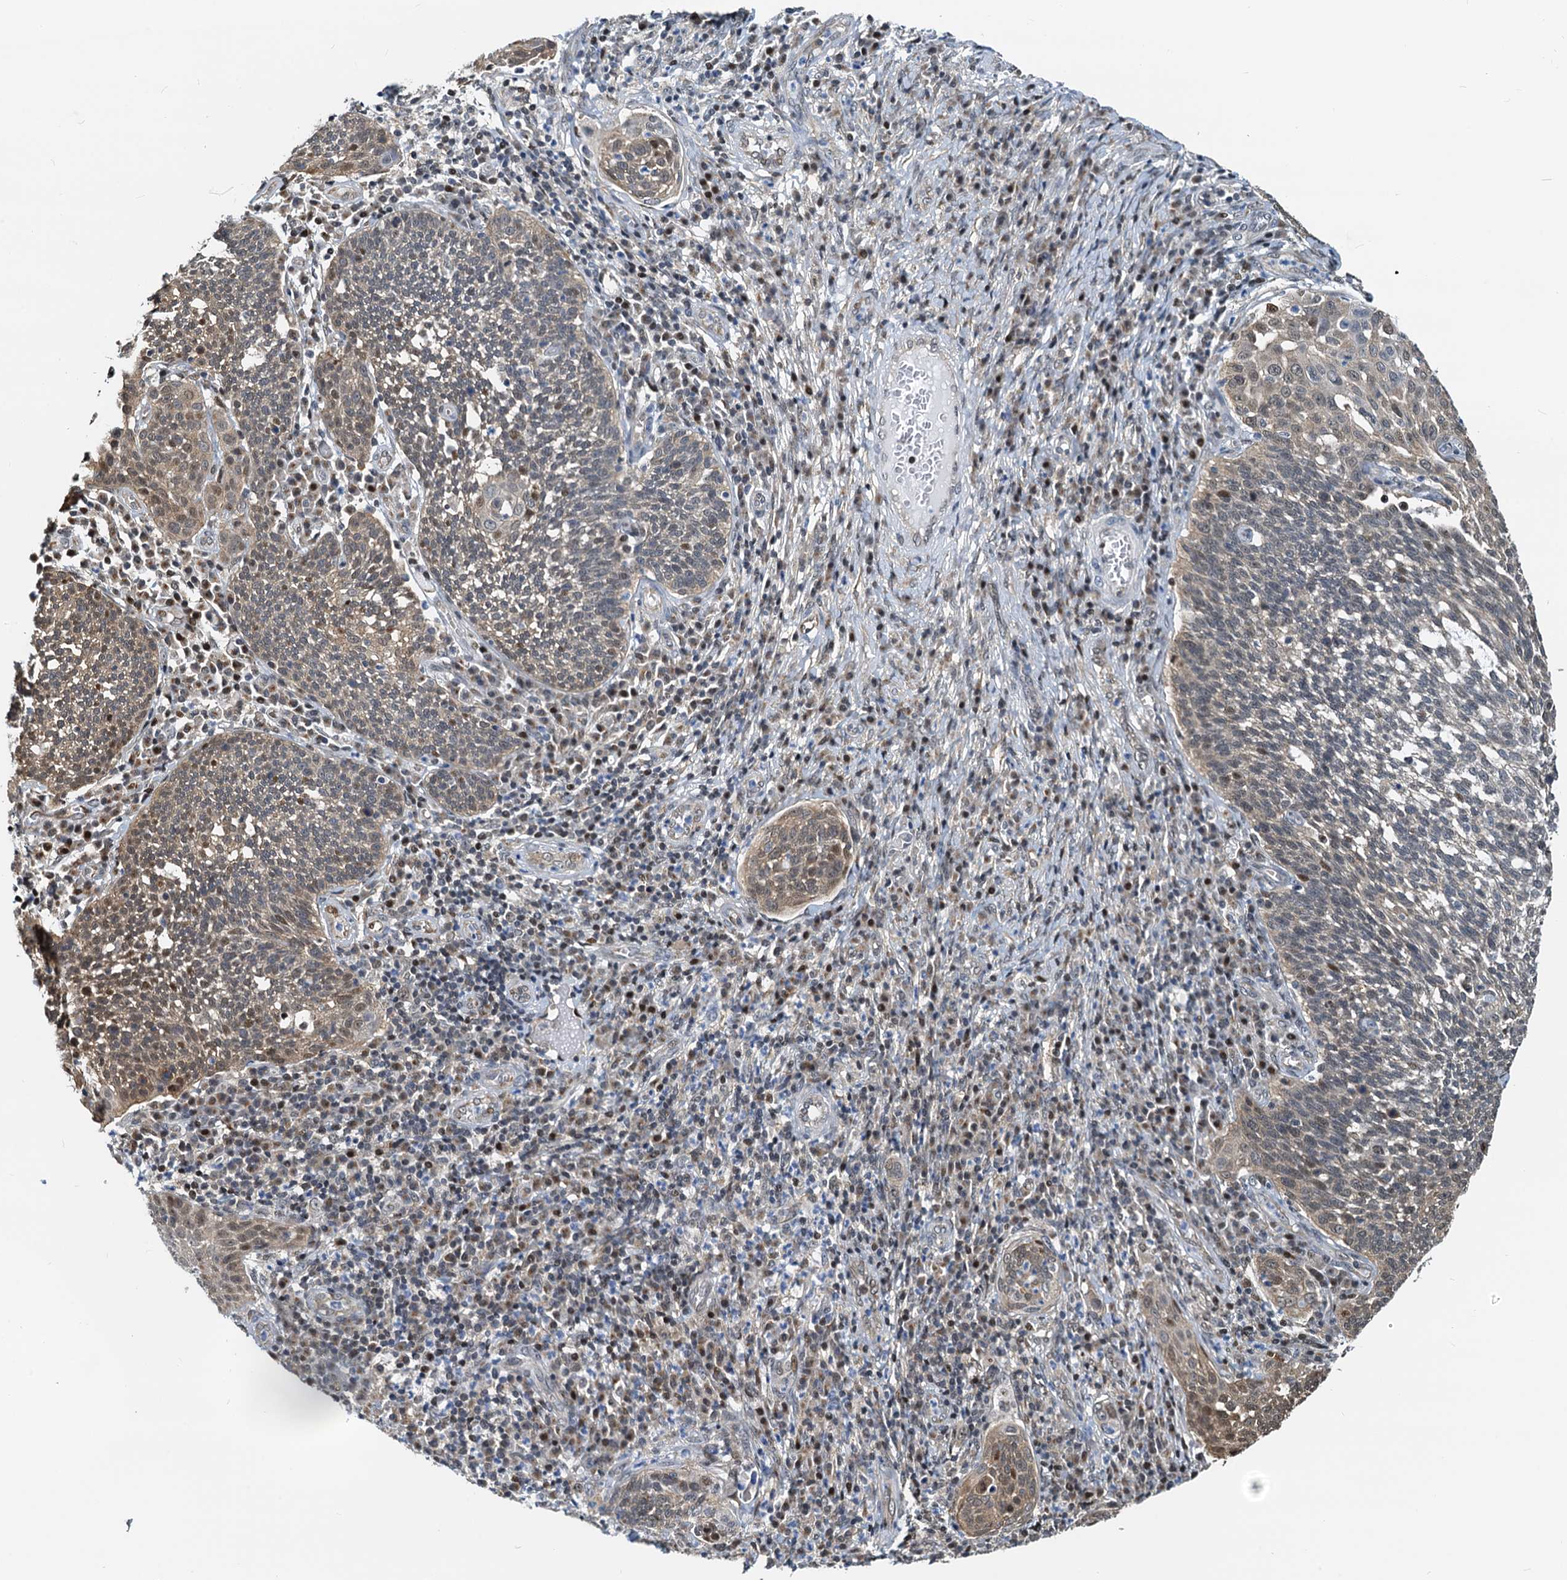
{"staining": {"intensity": "moderate", "quantity": "<25%", "location": "cytoplasmic/membranous,nuclear"}, "tissue": "cervical cancer", "cell_type": "Tumor cells", "image_type": "cancer", "snomed": [{"axis": "morphology", "description": "Squamous cell carcinoma, NOS"}, {"axis": "topography", "description": "Cervix"}], "caption": "Human squamous cell carcinoma (cervical) stained for a protein (brown) displays moderate cytoplasmic/membranous and nuclear positive staining in approximately <25% of tumor cells.", "gene": "PTGES3", "patient": {"sex": "female", "age": 34}}